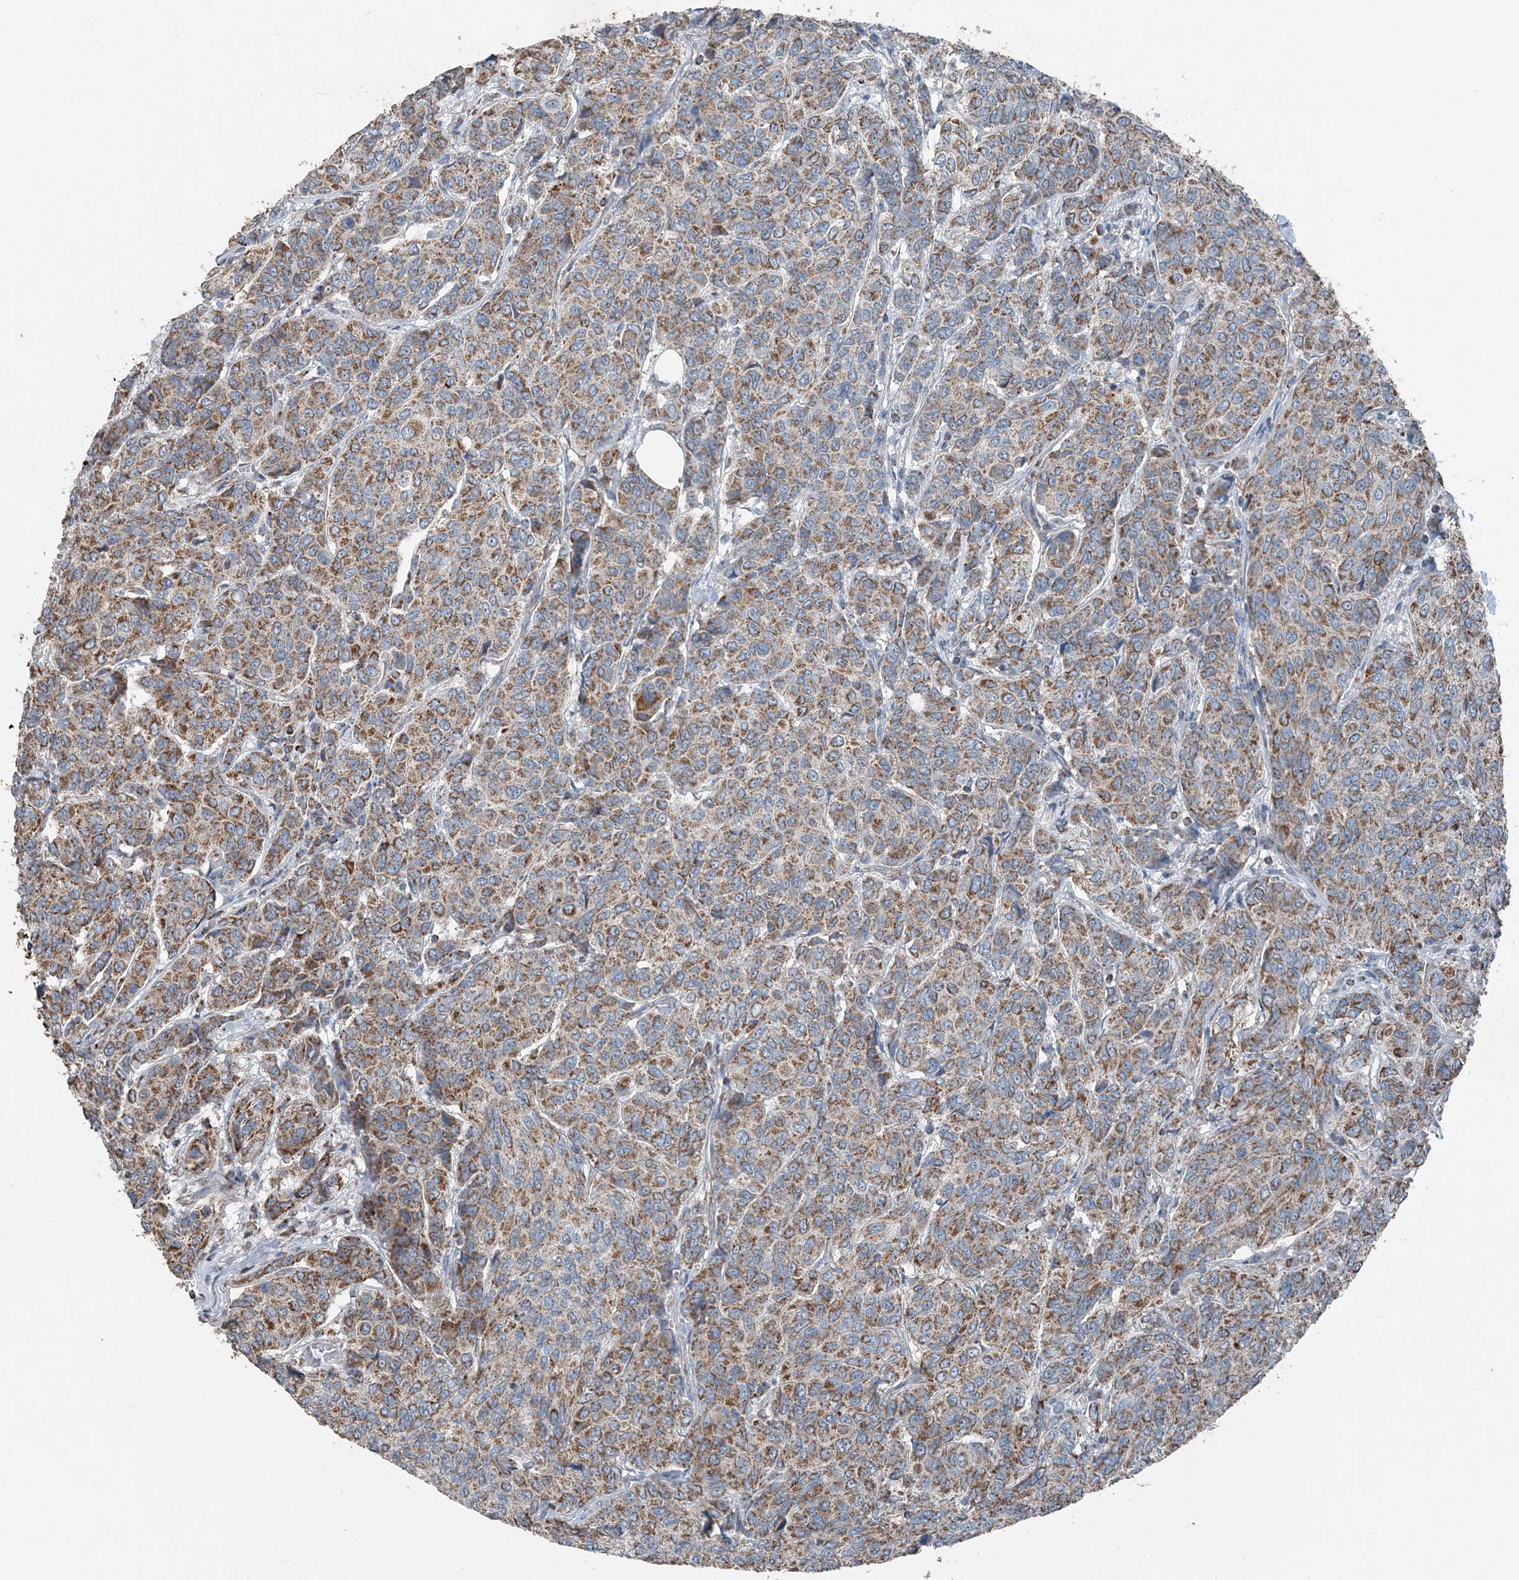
{"staining": {"intensity": "moderate", "quantity": ">75%", "location": "cytoplasmic/membranous"}, "tissue": "breast cancer", "cell_type": "Tumor cells", "image_type": "cancer", "snomed": [{"axis": "morphology", "description": "Duct carcinoma"}, {"axis": "topography", "description": "Breast"}], "caption": "A brown stain shows moderate cytoplasmic/membranous positivity of a protein in human invasive ductal carcinoma (breast) tumor cells. Nuclei are stained in blue.", "gene": "SUCLG1", "patient": {"sex": "female", "age": 55}}